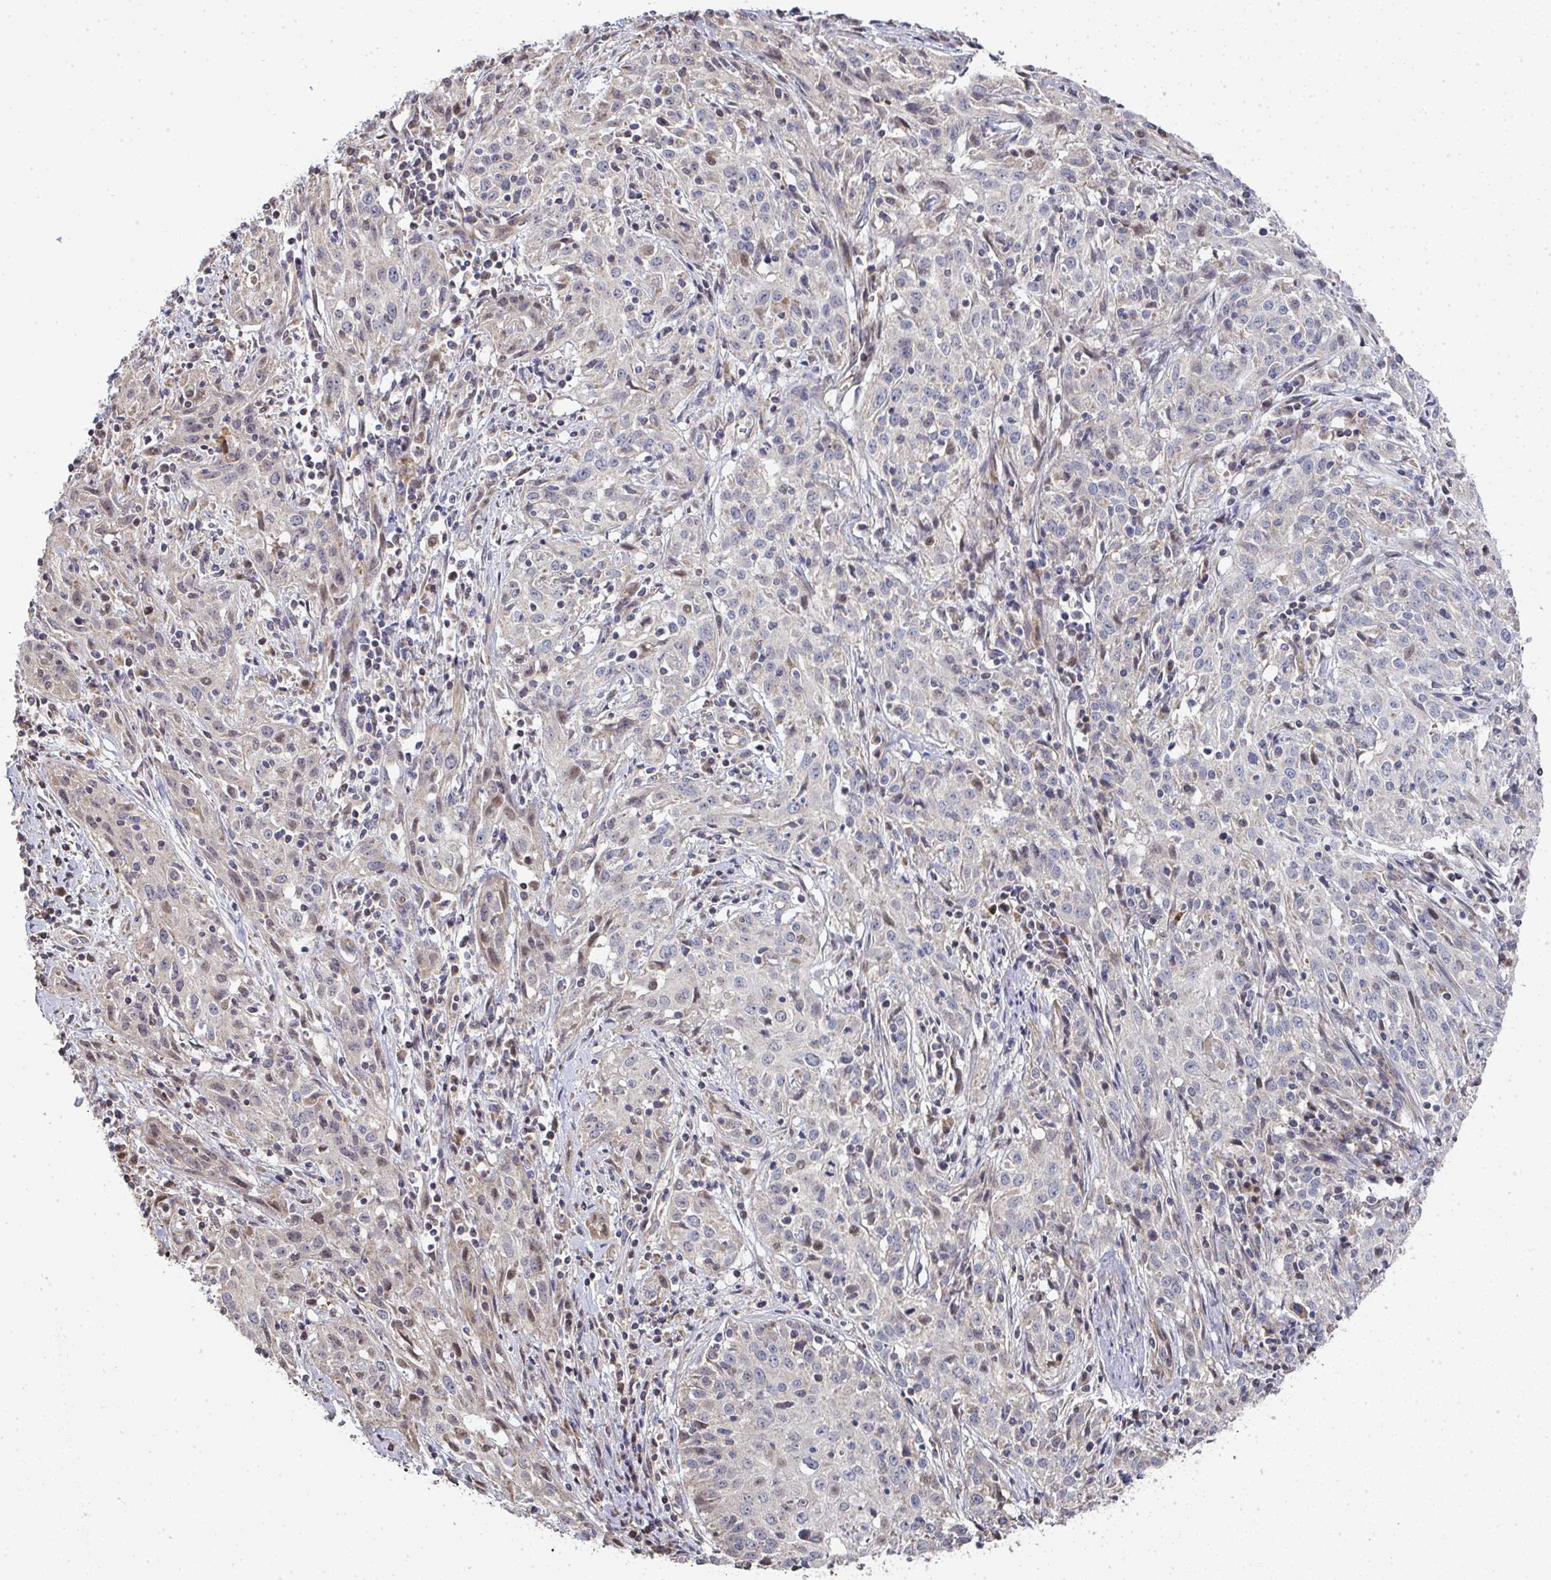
{"staining": {"intensity": "weak", "quantity": "<25%", "location": "cytoplasmic/membranous"}, "tissue": "cervical cancer", "cell_type": "Tumor cells", "image_type": "cancer", "snomed": [{"axis": "morphology", "description": "Squamous cell carcinoma, NOS"}, {"axis": "topography", "description": "Cervix"}], "caption": "A micrograph of human cervical squamous cell carcinoma is negative for staining in tumor cells.", "gene": "AGTPBP1", "patient": {"sex": "female", "age": 57}}